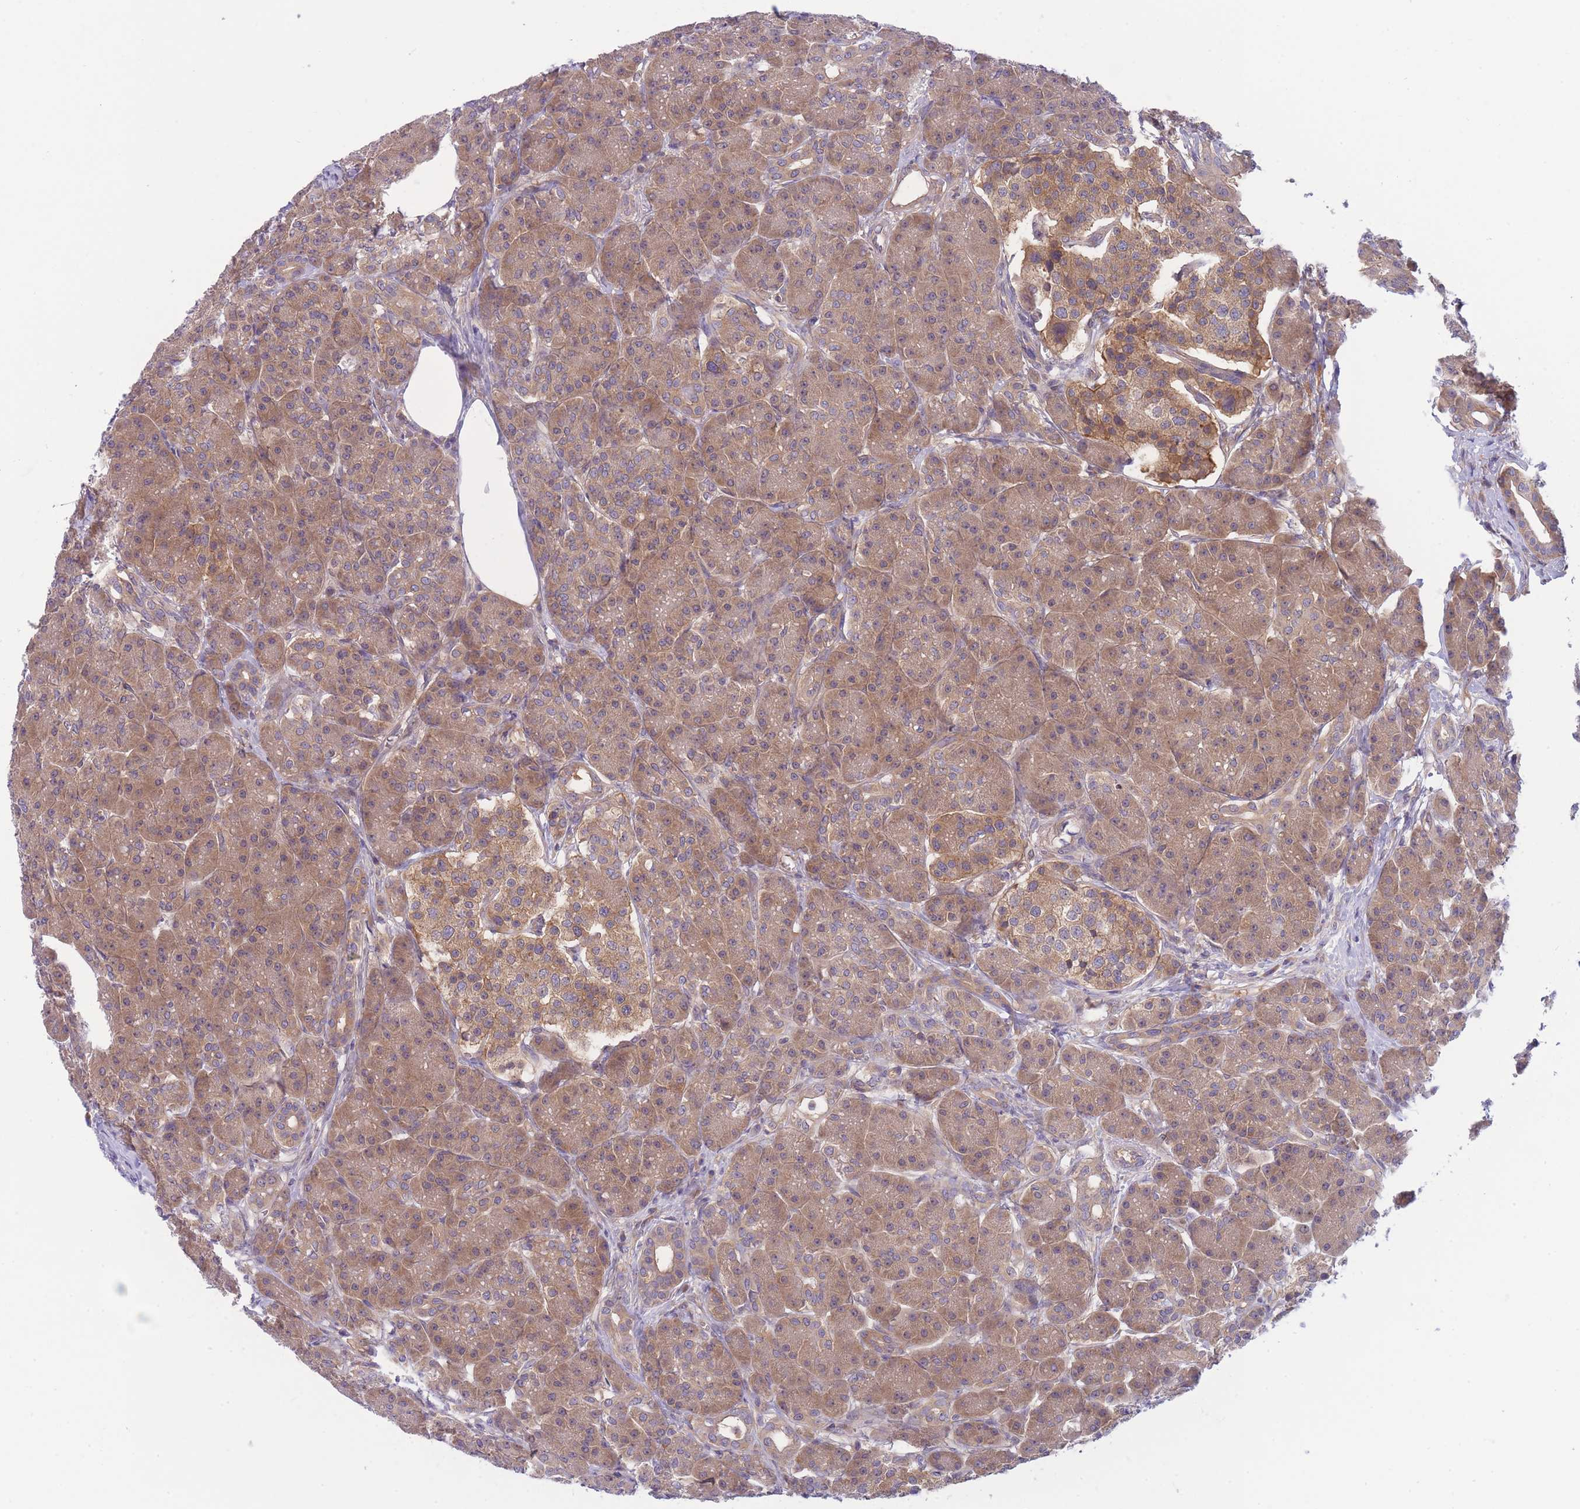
{"staining": {"intensity": "moderate", "quantity": ">75%", "location": "cytoplasmic/membranous"}, "tissue": "pancreas", "cell_type": "Exocrine glandular cells", "image_type": "normal", "snomed": [{"axis": "morphology", "description": "Normal tissue, NOS"}, {"axis": "topography", "description": "Pancreas"}], "caption": "Immunohistochemical staining of normal pancreas demonstrates moderate cytoplasmic/membranous protein positivity in approximately >75% of exocrine glandular cells.", "gene": "PFDN6", "patient": {"sex": "male", "age": 63}}